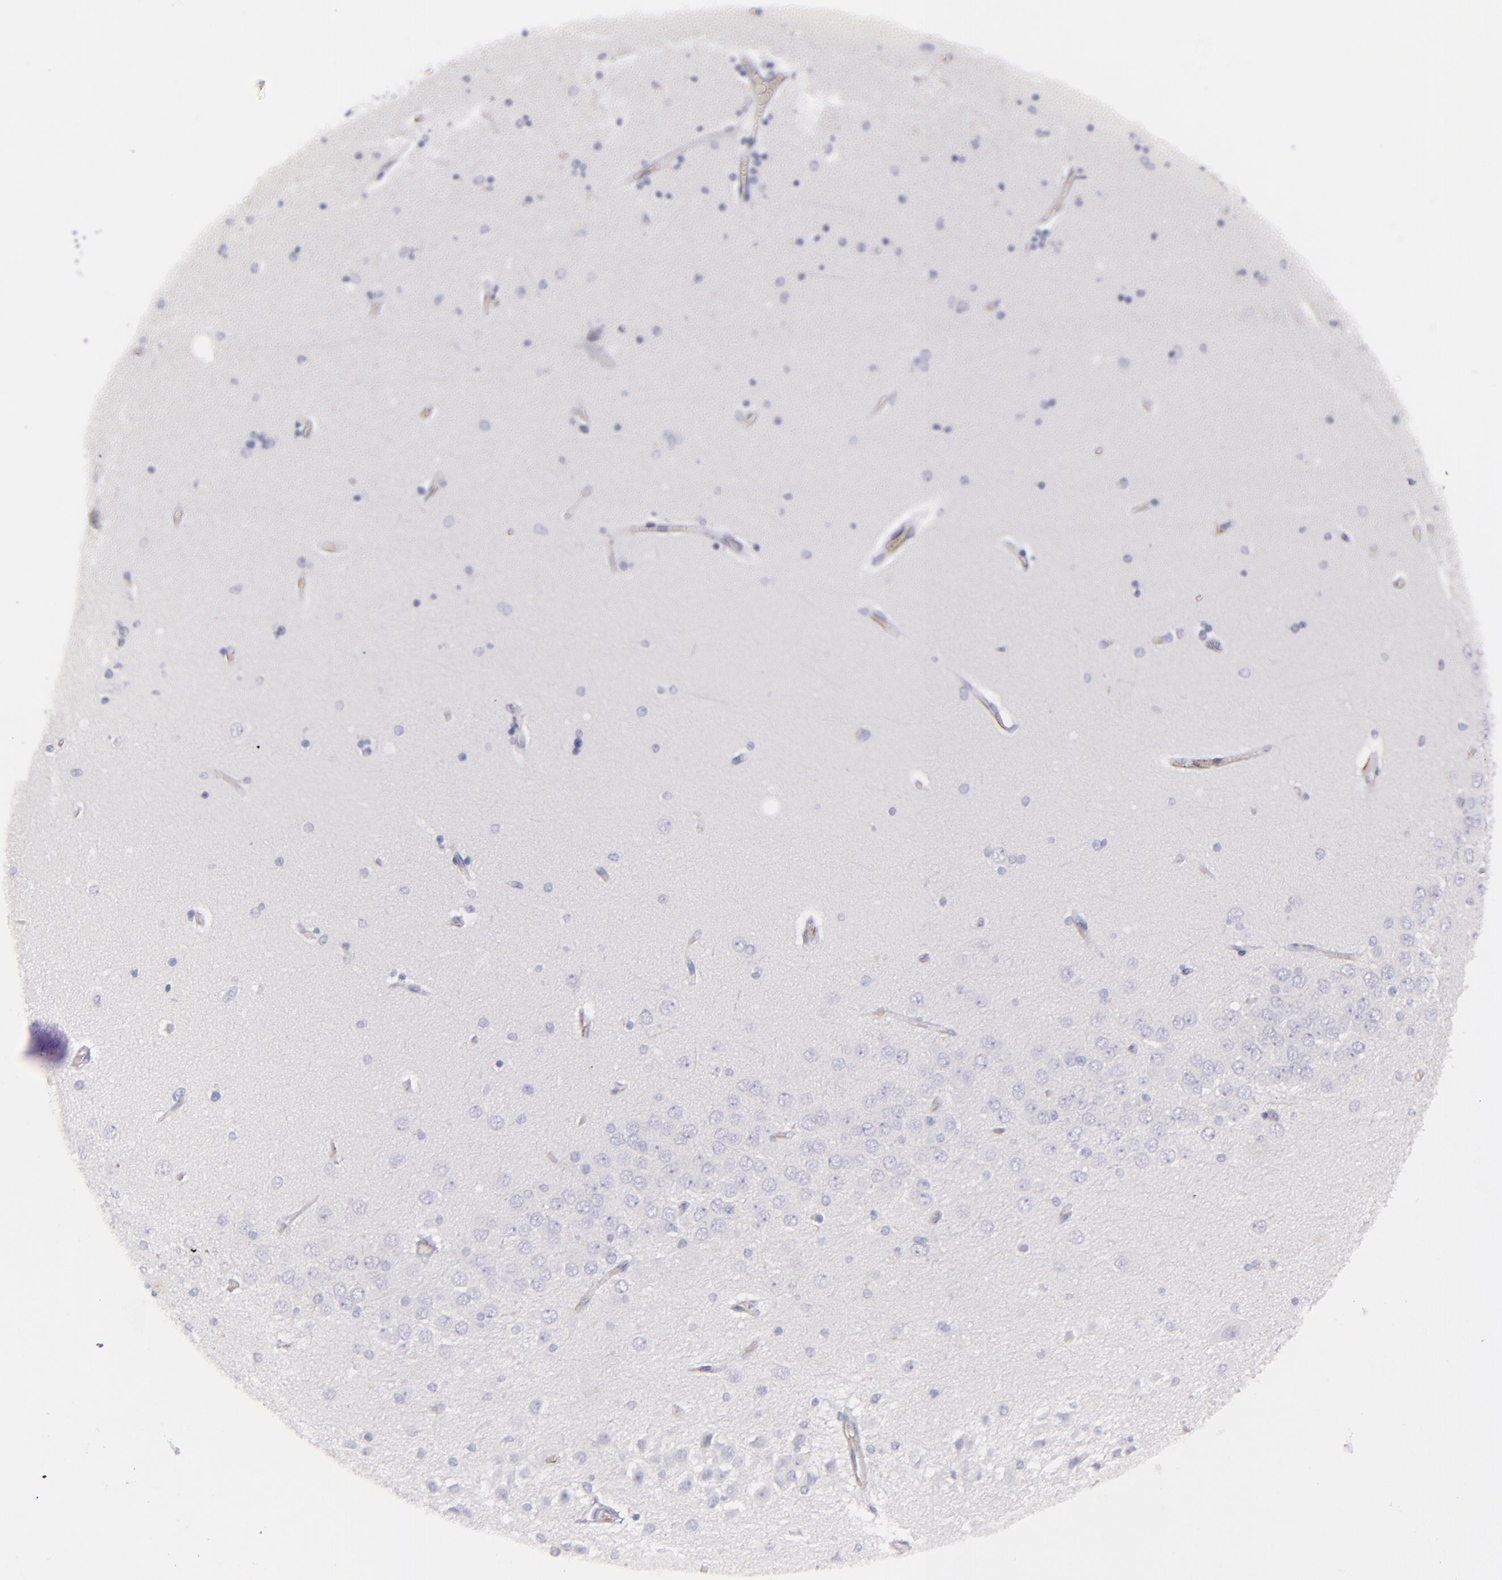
{"staining": {"intensity": "negative", "quantity": "none", "location": "none"}, "tissue": "hippocampus", "cell_type": "Glial cells", "image_type": "normal", "snomed": [{"axis": "morphology", "description": "Normal tissue, NOS"}, {"axis": "topography", "description": "Hippocampus"}], "caption": "This is an immunohistochemistry (IHC) micrograph of unremarkable hippocampus. There is no positivity in glial cells.", "gene": "CD27", "patient": {"sex": "female", "age": 54}}